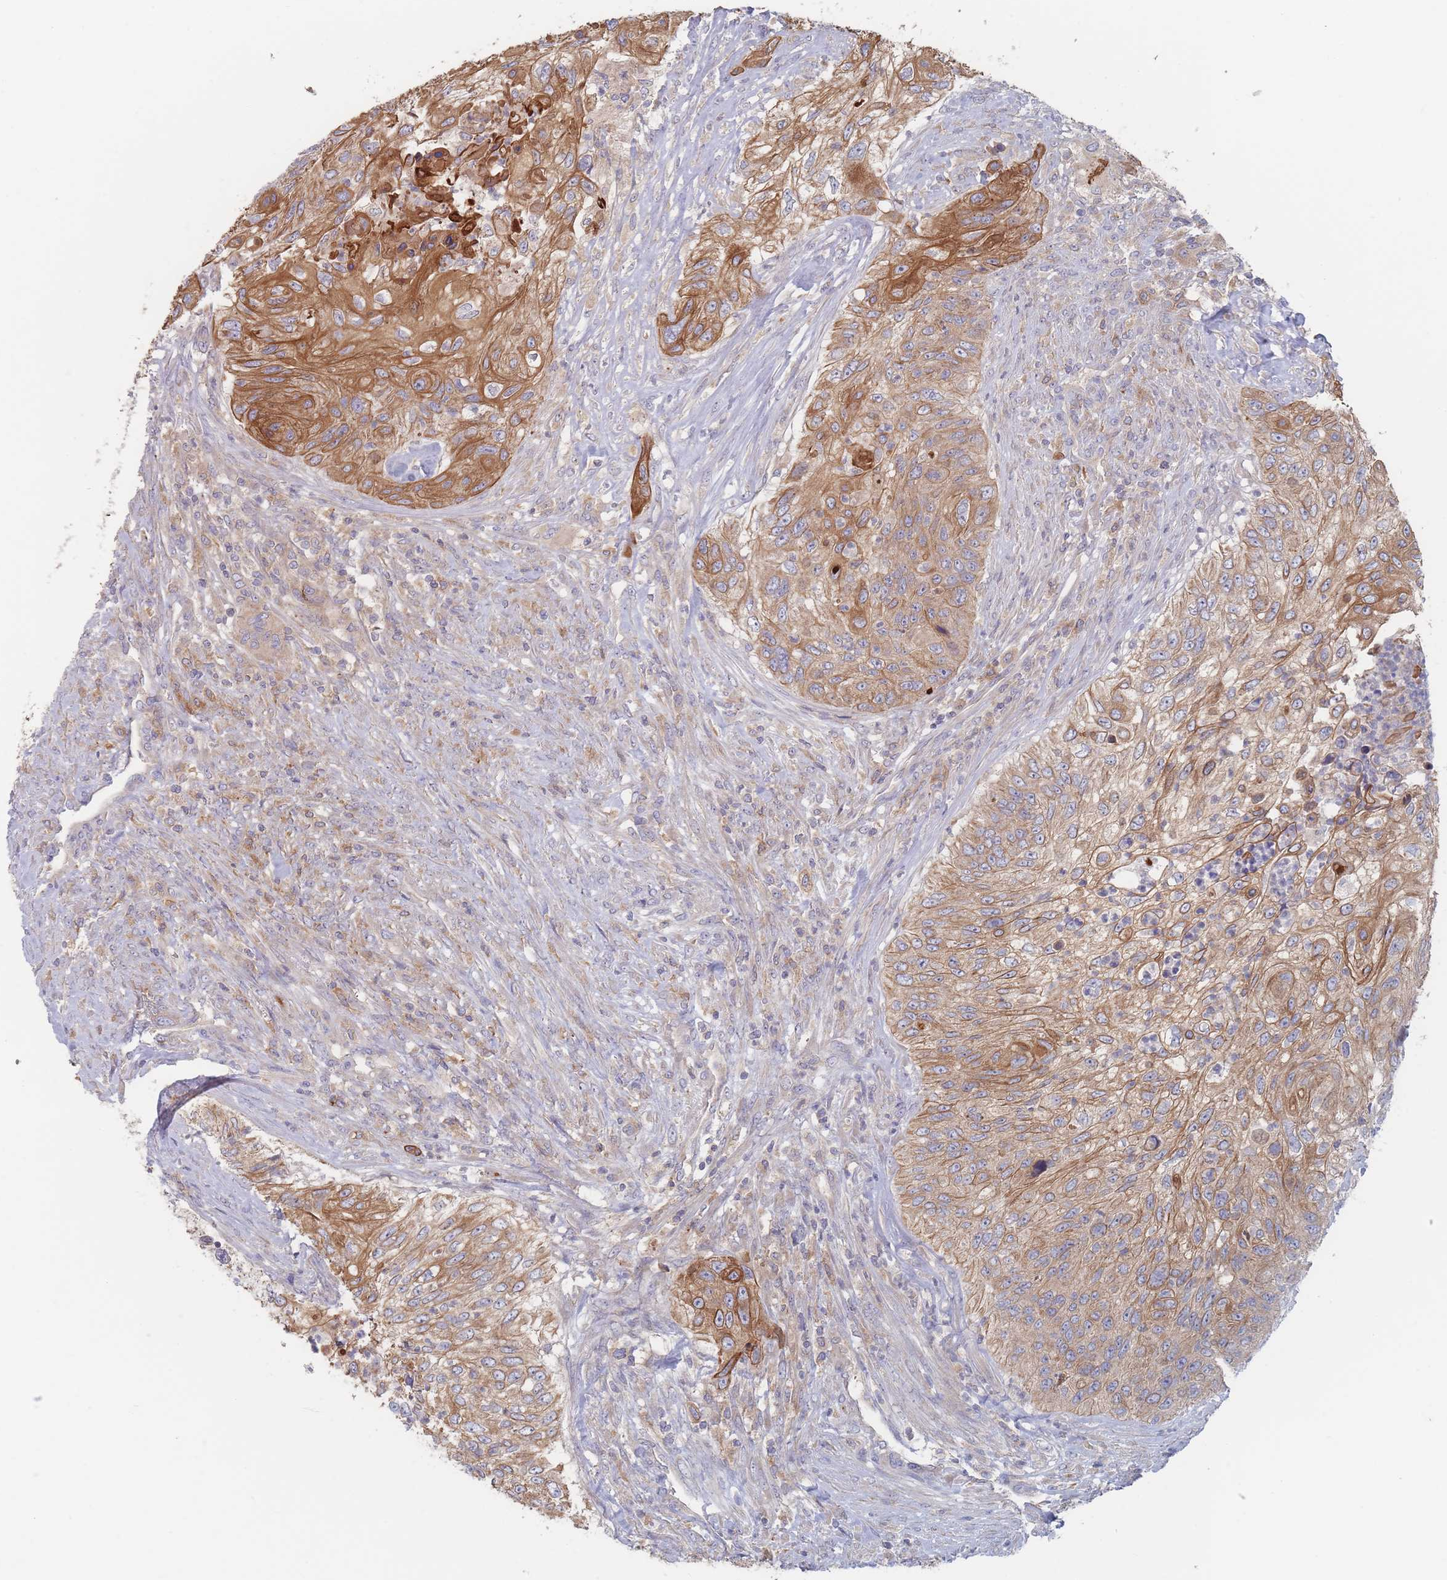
{"staining": {"intensity": "moderate", "quantity": ">75%", "location": "cytoplasmic/membranous"}, "tissue": "urothelial cancer", "cell_type": "Tumor cells", "image_type": "cancer", "snomed": [{"axis": "morphology", "description": "Urothelial carcinoma, High grade"}, {"axis": "topography", "description": "Urinary bladder"}], "caption": "High-grade urothelial carcinoma stained for a protein exhibits moderate cytoplasmic/membranous positivity in tumor cells.", "gene": "EFCC1", "patient": {"sex": "female", "age": 60}}